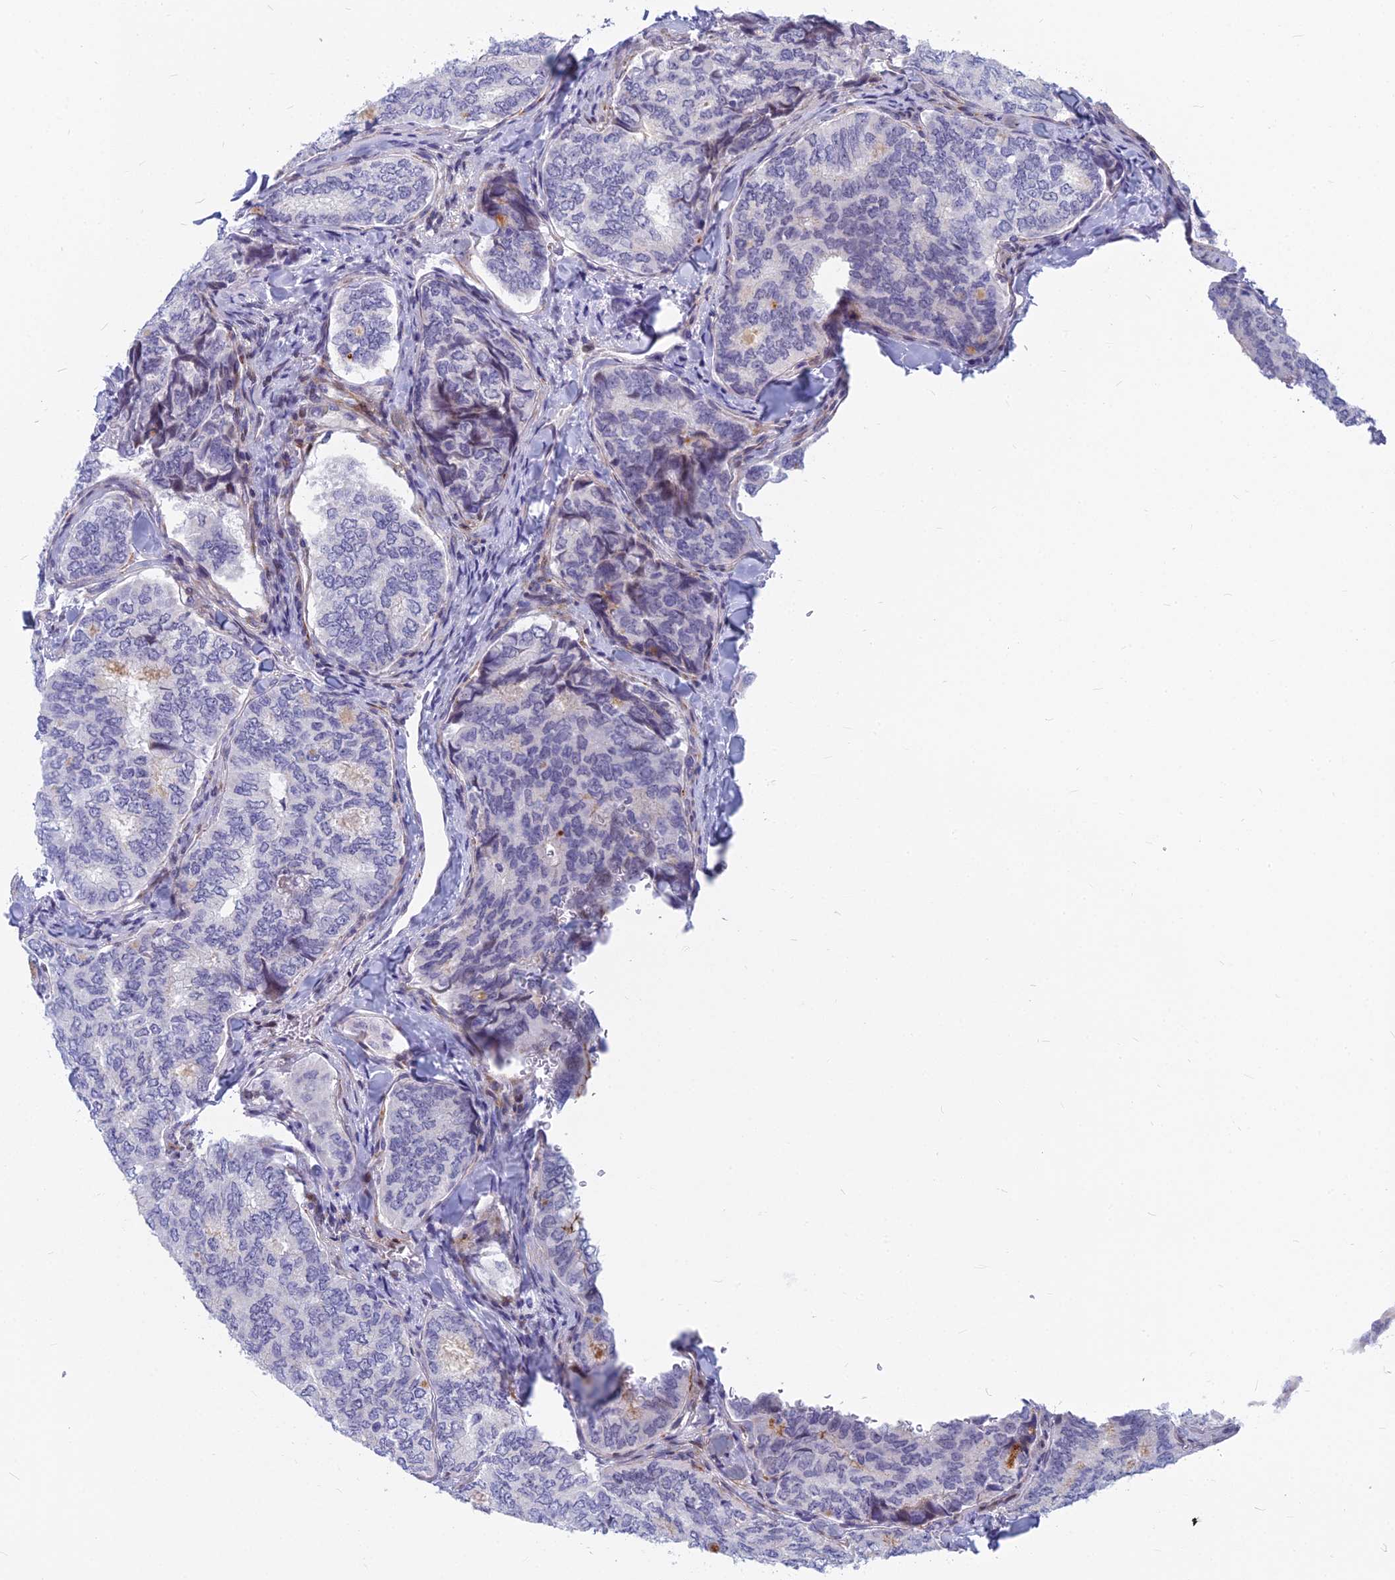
{"staining": {"intensity": "negative", "quantity": "none", "location": "none"}, "tissue": "thyroid cancer", "cell_type": "Tumor cells", "image_type": "cancer", "snomed": [{"axis": "morphology", "description": "Papillary adenocarcinoma, NOS"}, {"axis": "topography", "description": "Thyroid gland"}], "caption": "Immunohistochemical staining of human thyroid papillary adenocarcinoma displays no significant staining in tumor cells.", "gene": "MYBPC2", "patient": {"sex": "female", "age": 35}}